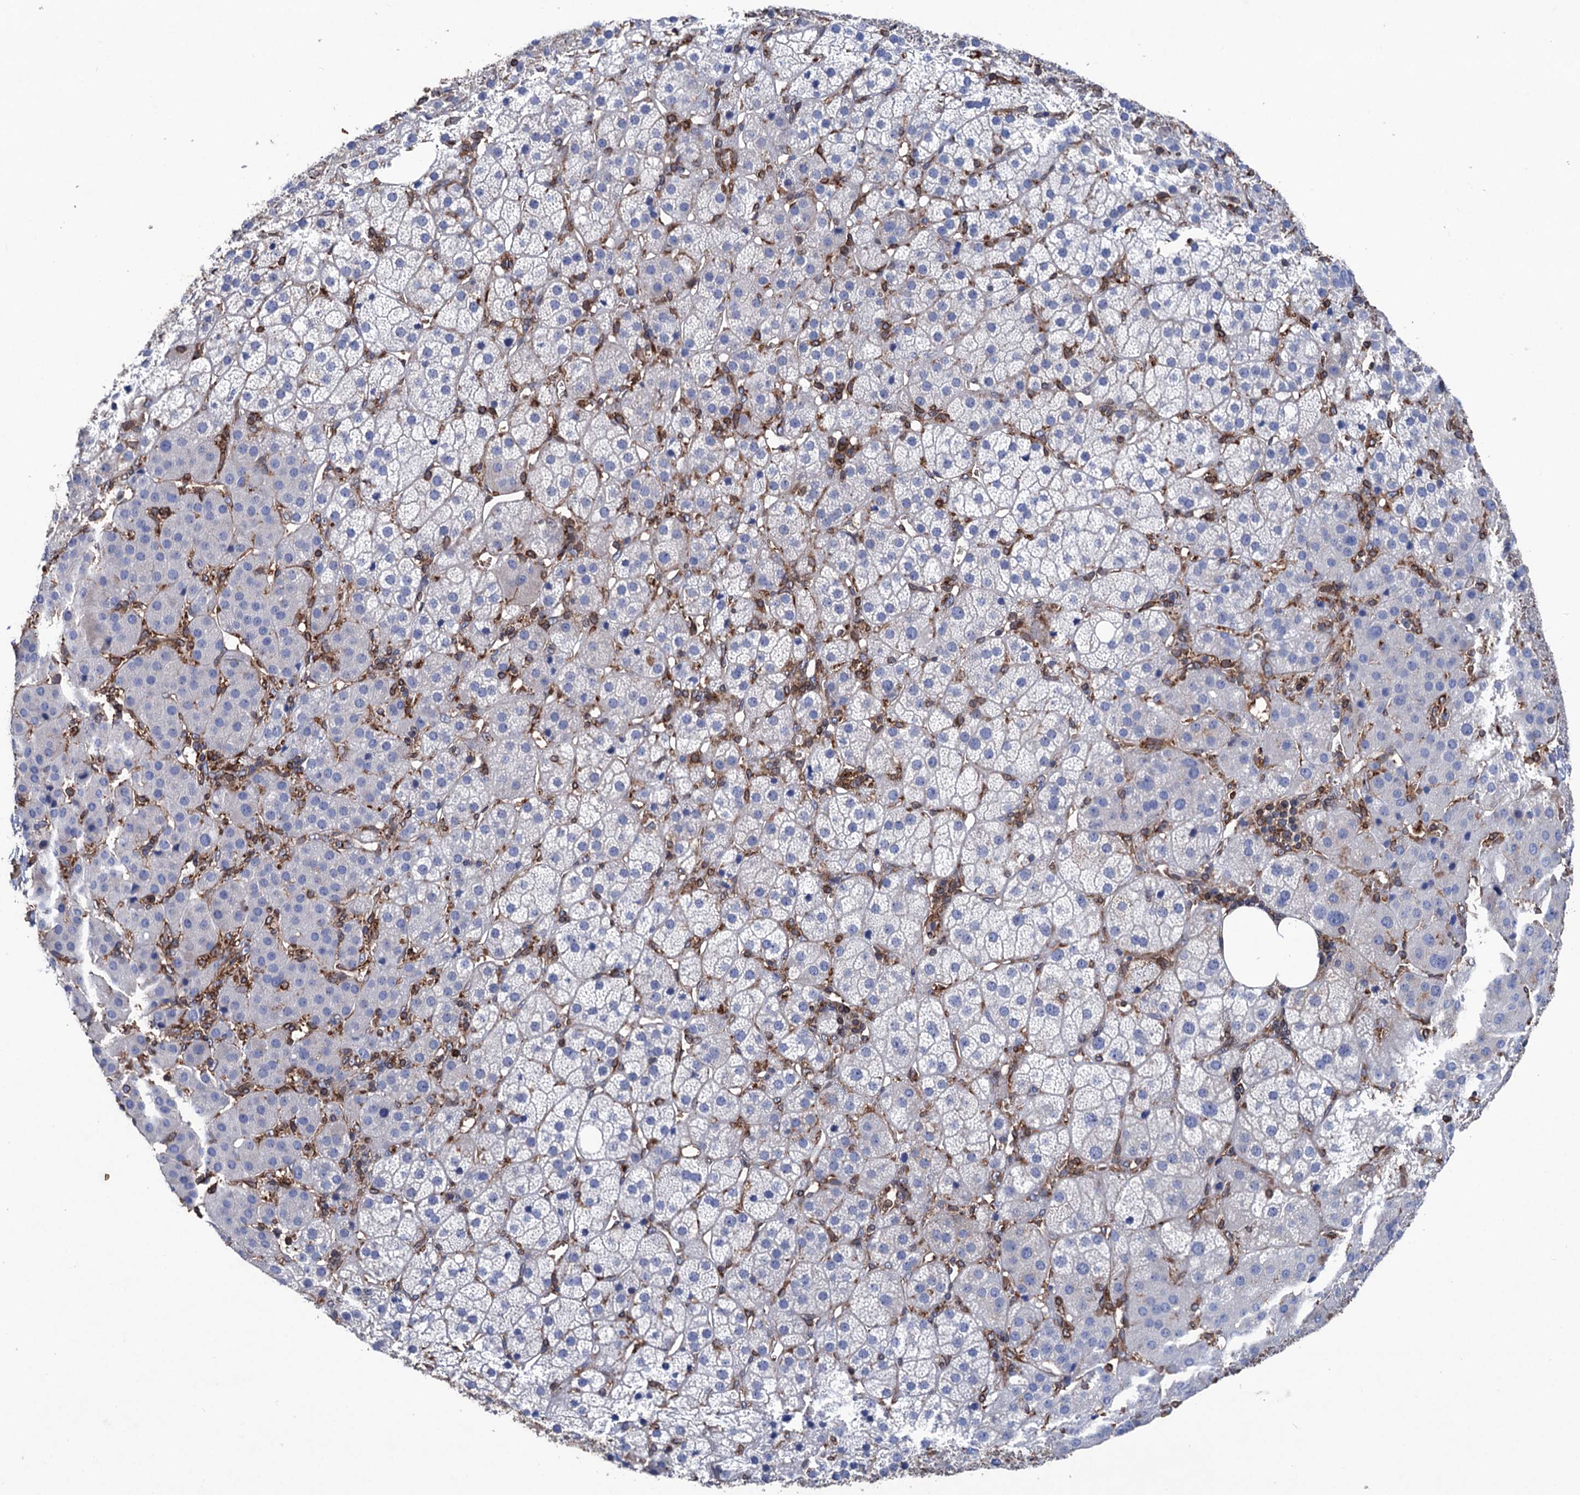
{"staining": {"intensity": "negative", "quantity": "none", "location": "none"}, "tissue": "adrenal gland", "cell_type": "Glandular cells", "image_type": "normal", "snomed": [{"axis": "morphology", "description": "Normal tissue, NOS"}, {"axis": "topography", "description": "Adrenal gland"}], "caption": "Immunohistochemical staining of benign adrenal gland exhibits no significant staining in glandular cells. (DAB (3,3'-diaminobenzidine) immunohistochemistry visualized using brightfield microscopy, high magnification).", "gene": "STING1", "patient": {"sex": "female", "age": 57}}